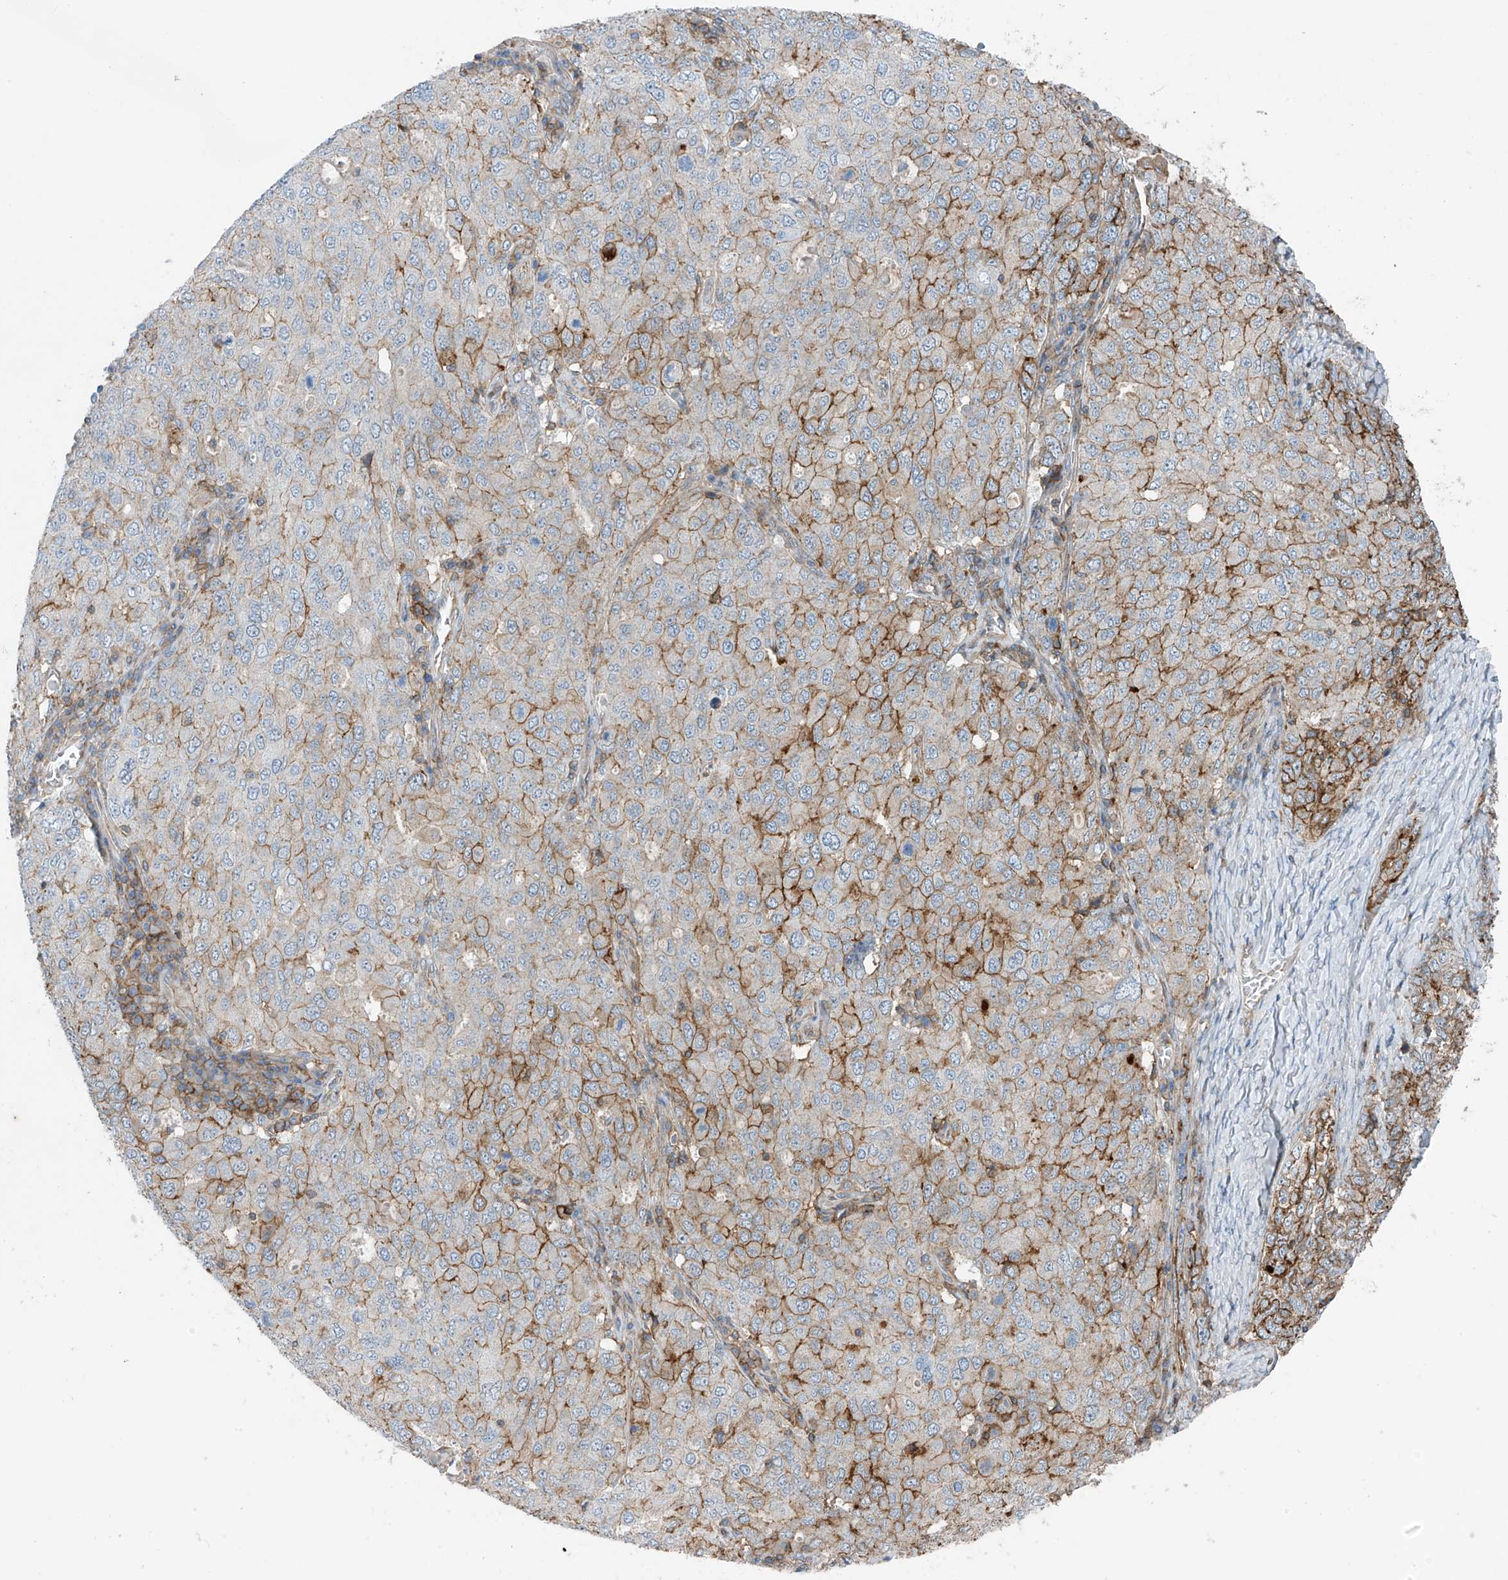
{"staining": {"intensity": "moderate", "quantity": "25%-75%", "location": "cytoplasmic/membranous"}, "tissue": "ovarian cancer", "cell_type": "Tumor cells", "image_type": "cancer", "snomed": [{"axis": "morphology", "description": "Carcinoma, endometroid"}, {"axis": "topography", "description": "Ovary"}], "caption": "Moderate cytoplasmic/membranous staining for a protein is seen in about 25%-75% of tumor cells of ovarian cancer (endometroid carcinoma) using IHC.", "gene": "SLC1A5", "patient": {"sex": "female", "age": 62}}